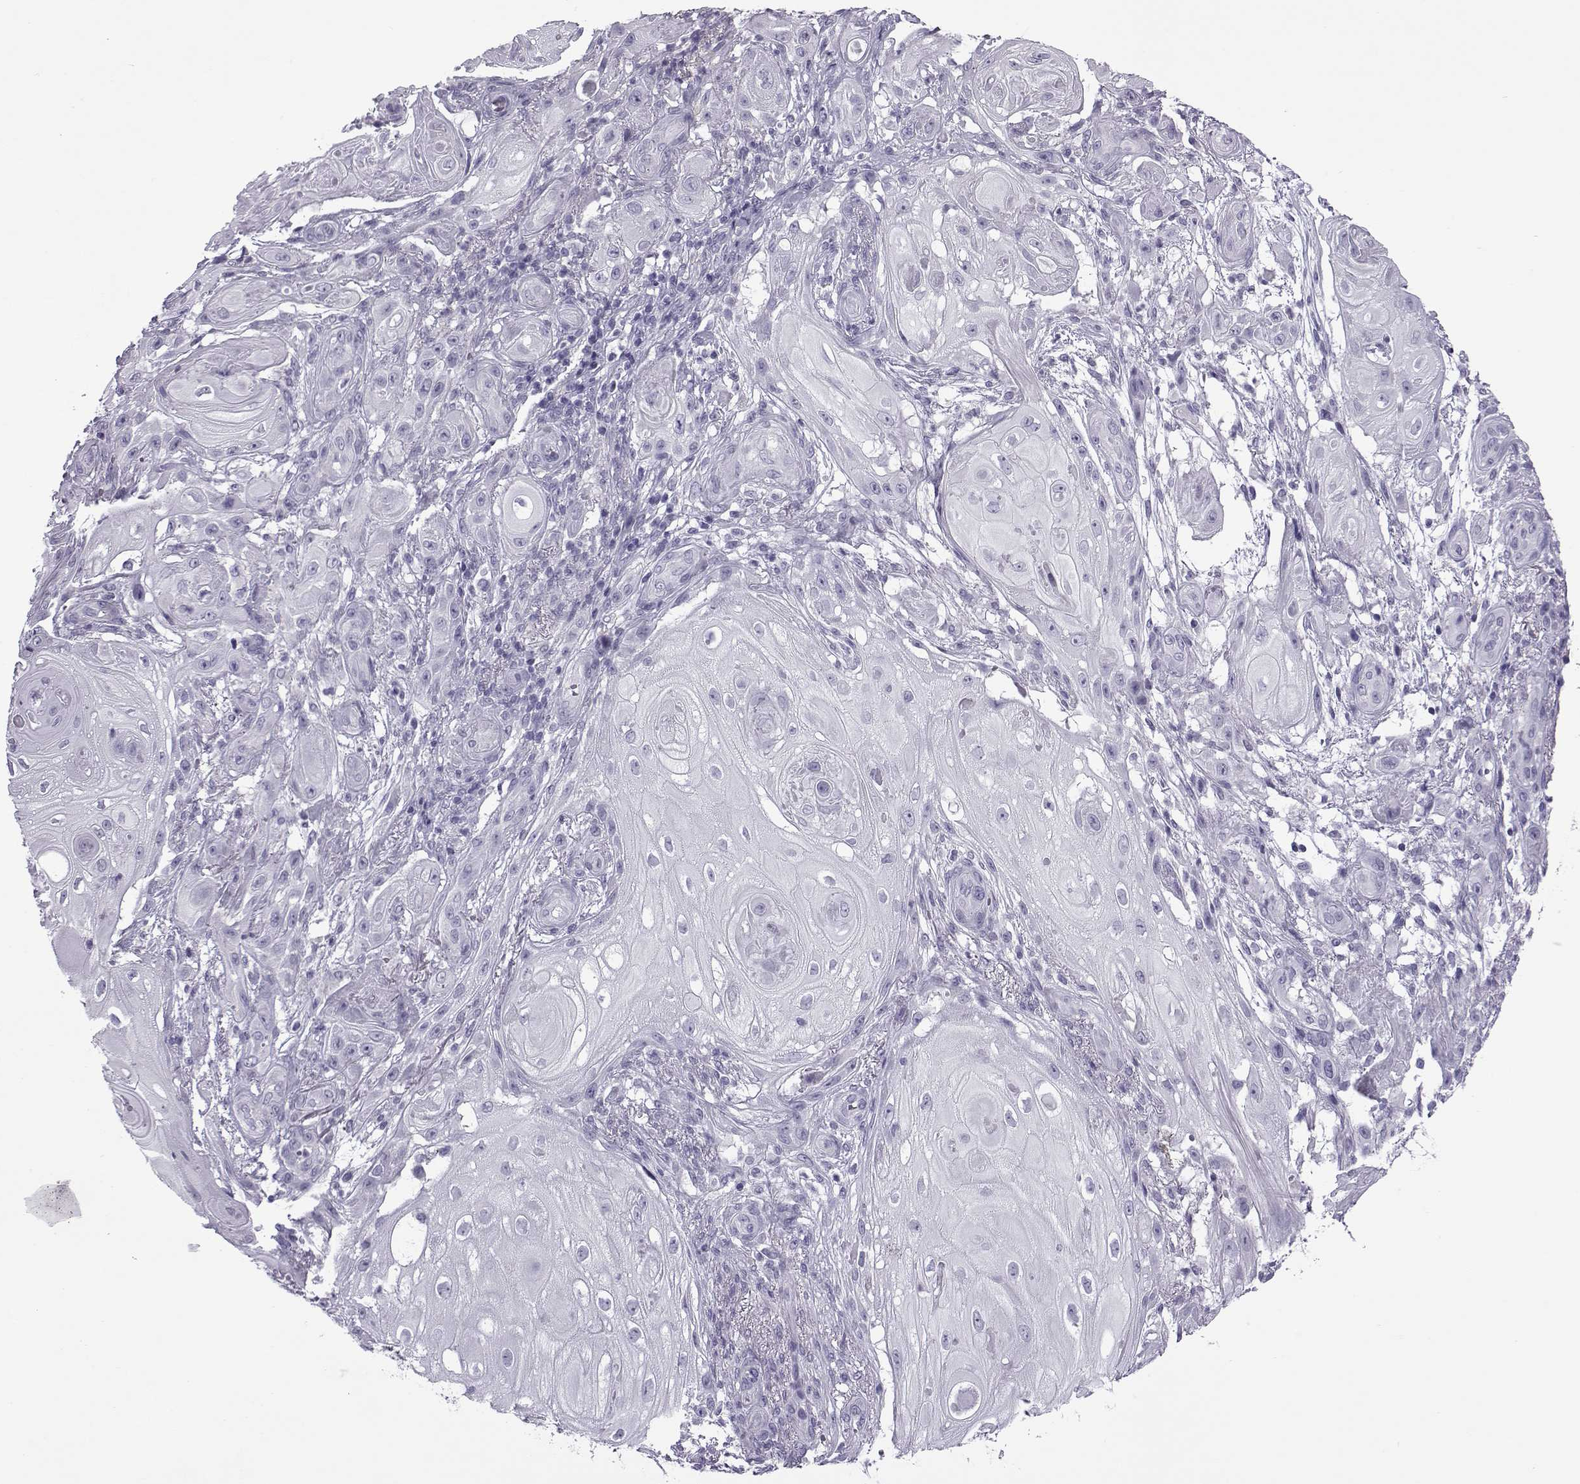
{"staining": {"intensity": "negative", "quantity": "none", "location": "none"}, "tissue": "skin cancer", "cell_type": "Tumor cells", "image_type": "cancer", "snomed": [{"axis": "morphology", "description": "Squamous cell carcinoma, NOS"}, {"axis": "topography", "description": "Skin"}], "caption": "The immunohistochemistry micrograph has no significant staining in tumor cells of skin cancer tissue. The staining is performed using DAB brown chromogen with nuclei counter-stained in using hematoxylin.", "gene": "OIP5", "patient": {"sex": "male", "age": 62}}